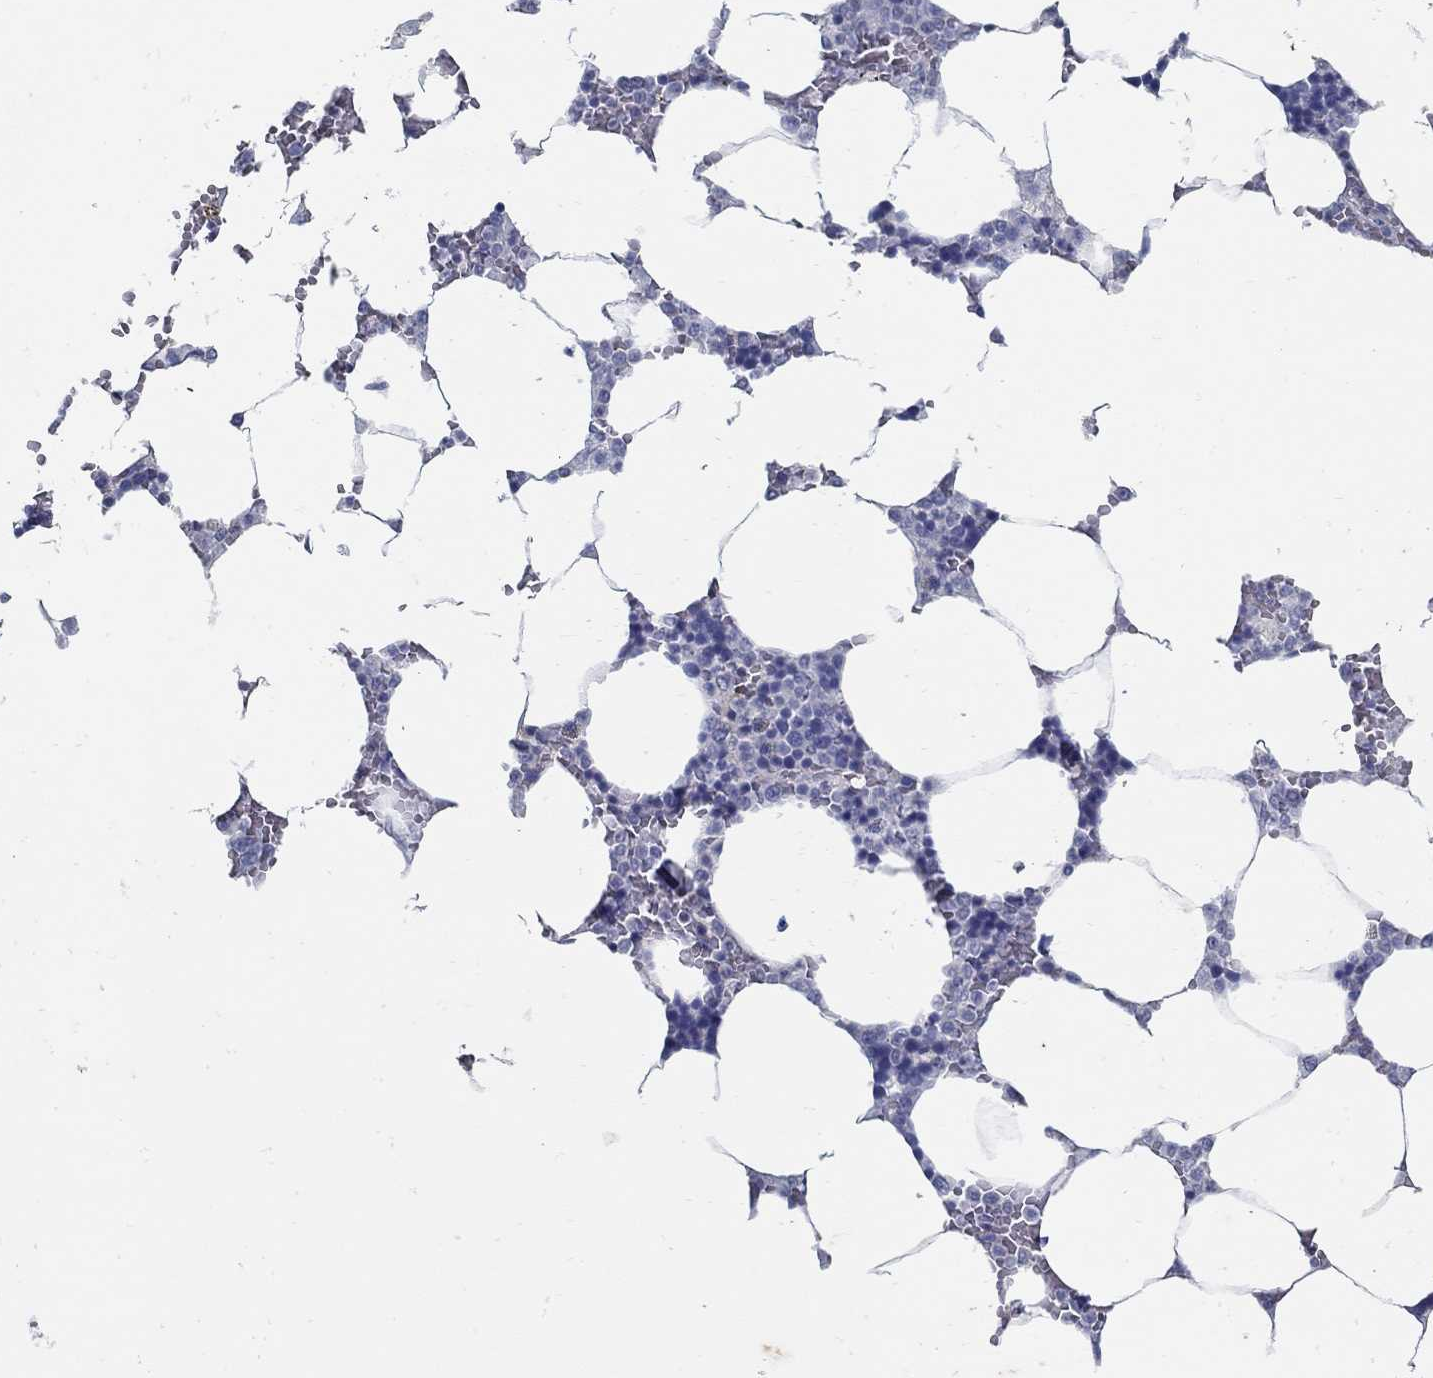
{"staining": {"intensity": "negative", "quantity": "none", "location": "none"}, "tissue": "bone marrow", "cell_type": "Hematopoietic cells", "image_type": "normal", "snomed": [{"axis": "morphology", "description": "Normal tissue, NOS"}, {"axis": "topography", "description": "Bone marrow"}], "caption": "Immunohistochemistry (IHC) photomicrograph of unremarkable bone marrow: human bone marrow stained with DAB demonstrates no significant protein positivity in hematopoietic cells.", "gene": "USP29", "patient": {"sex": "male", "age": 63}}